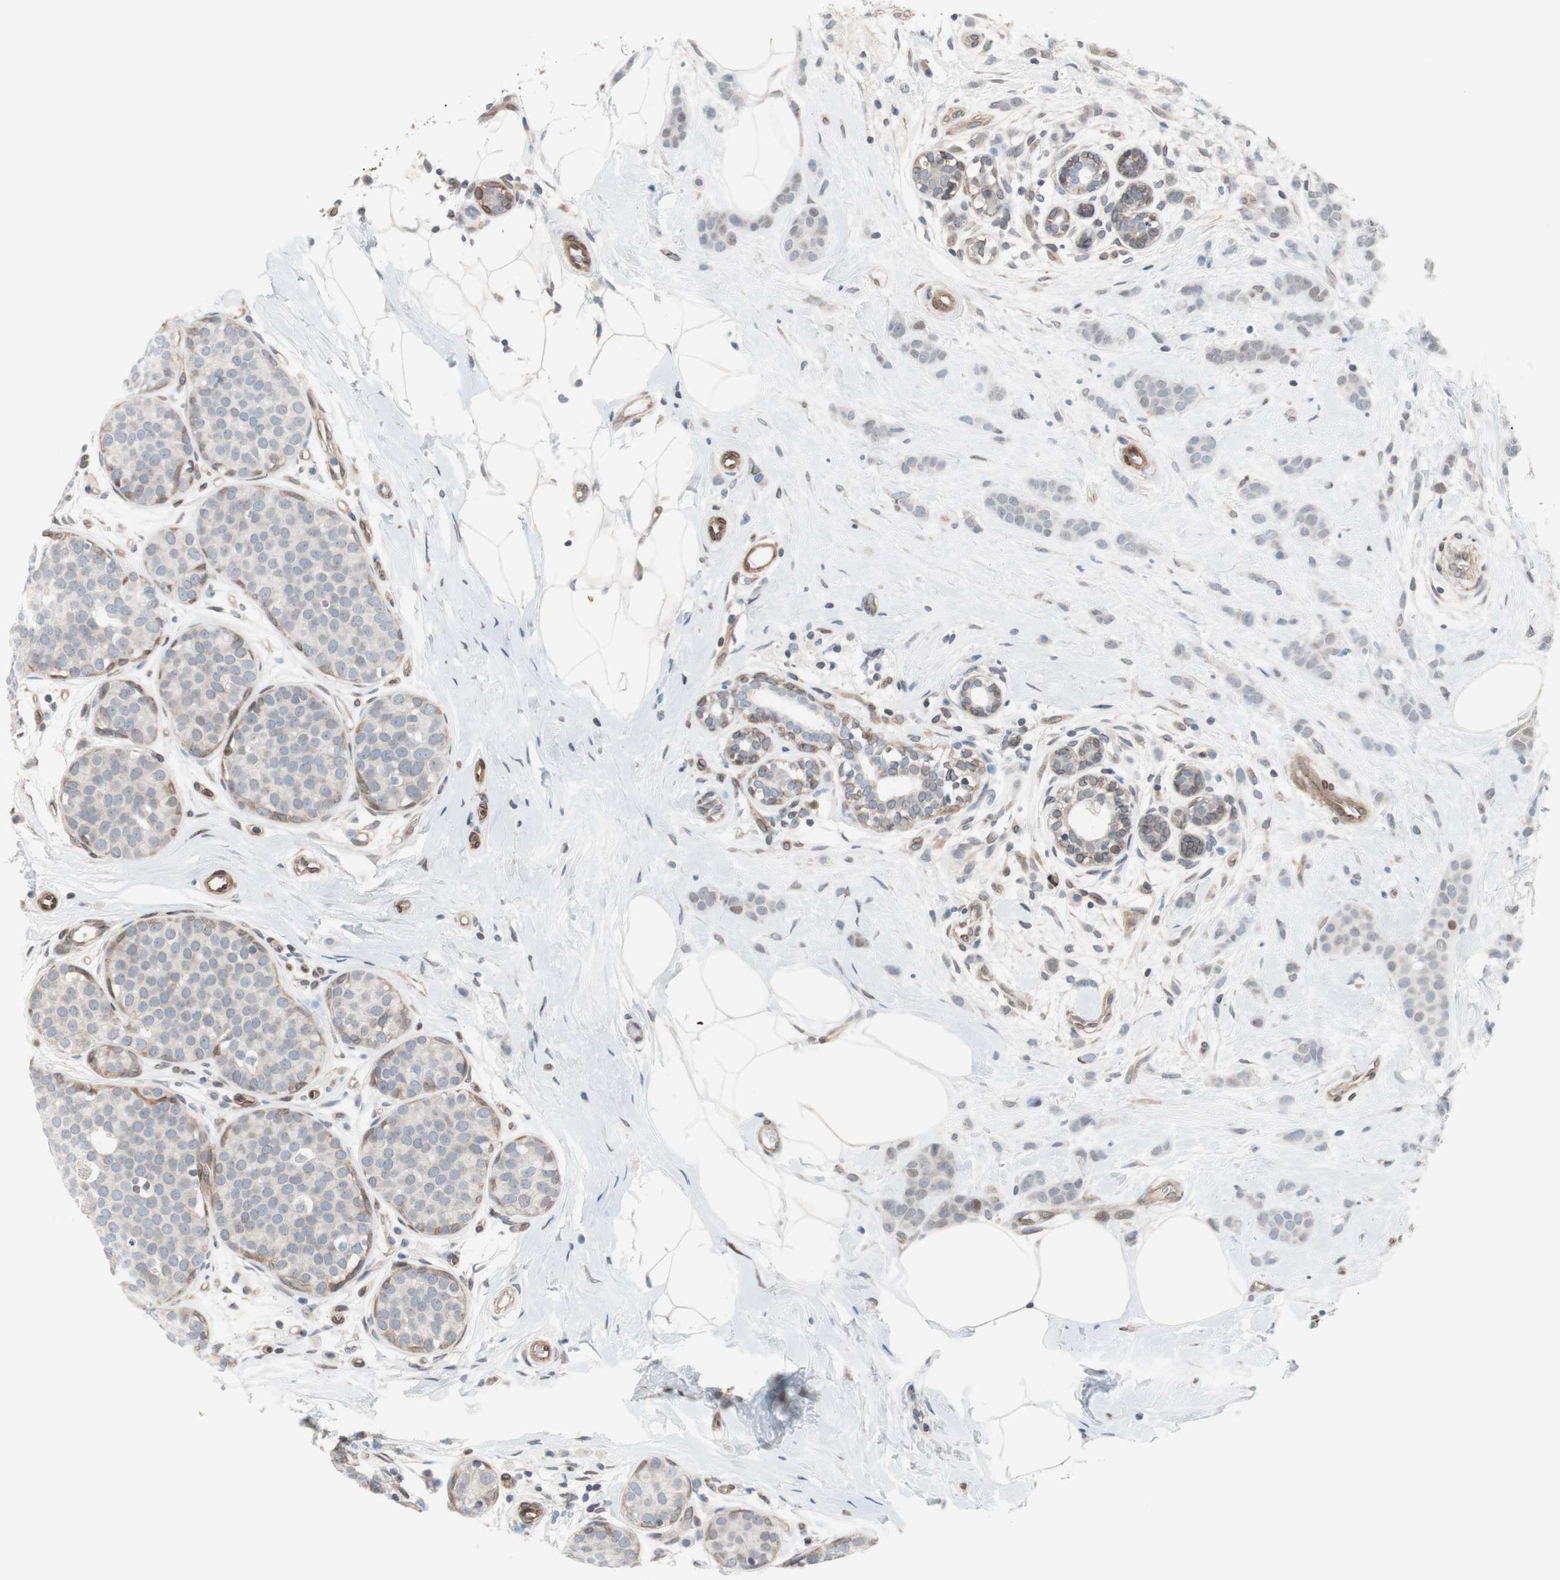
{"staining": {"intensity": "negative", "quantity": "none", "location": "none"}, "tissue": "breast cancer", "cell_type": "Tumor cells", "image_type": "cancer", "snomed": [{"axis": "morphology", "description": "Lobular carcinoma, in situ"}, {"axis": "morphology", "description": "Lobular carcinoma"}, {"axis": "topography", "description": "Breast"}], "caption": "Tumor cells show no significant staining in breast cancer. (Immunohistochemistry, brightfield microscopy, high magnification).", "gene": "ARNT2", "patient": {"sex": "female", "age": 41}}